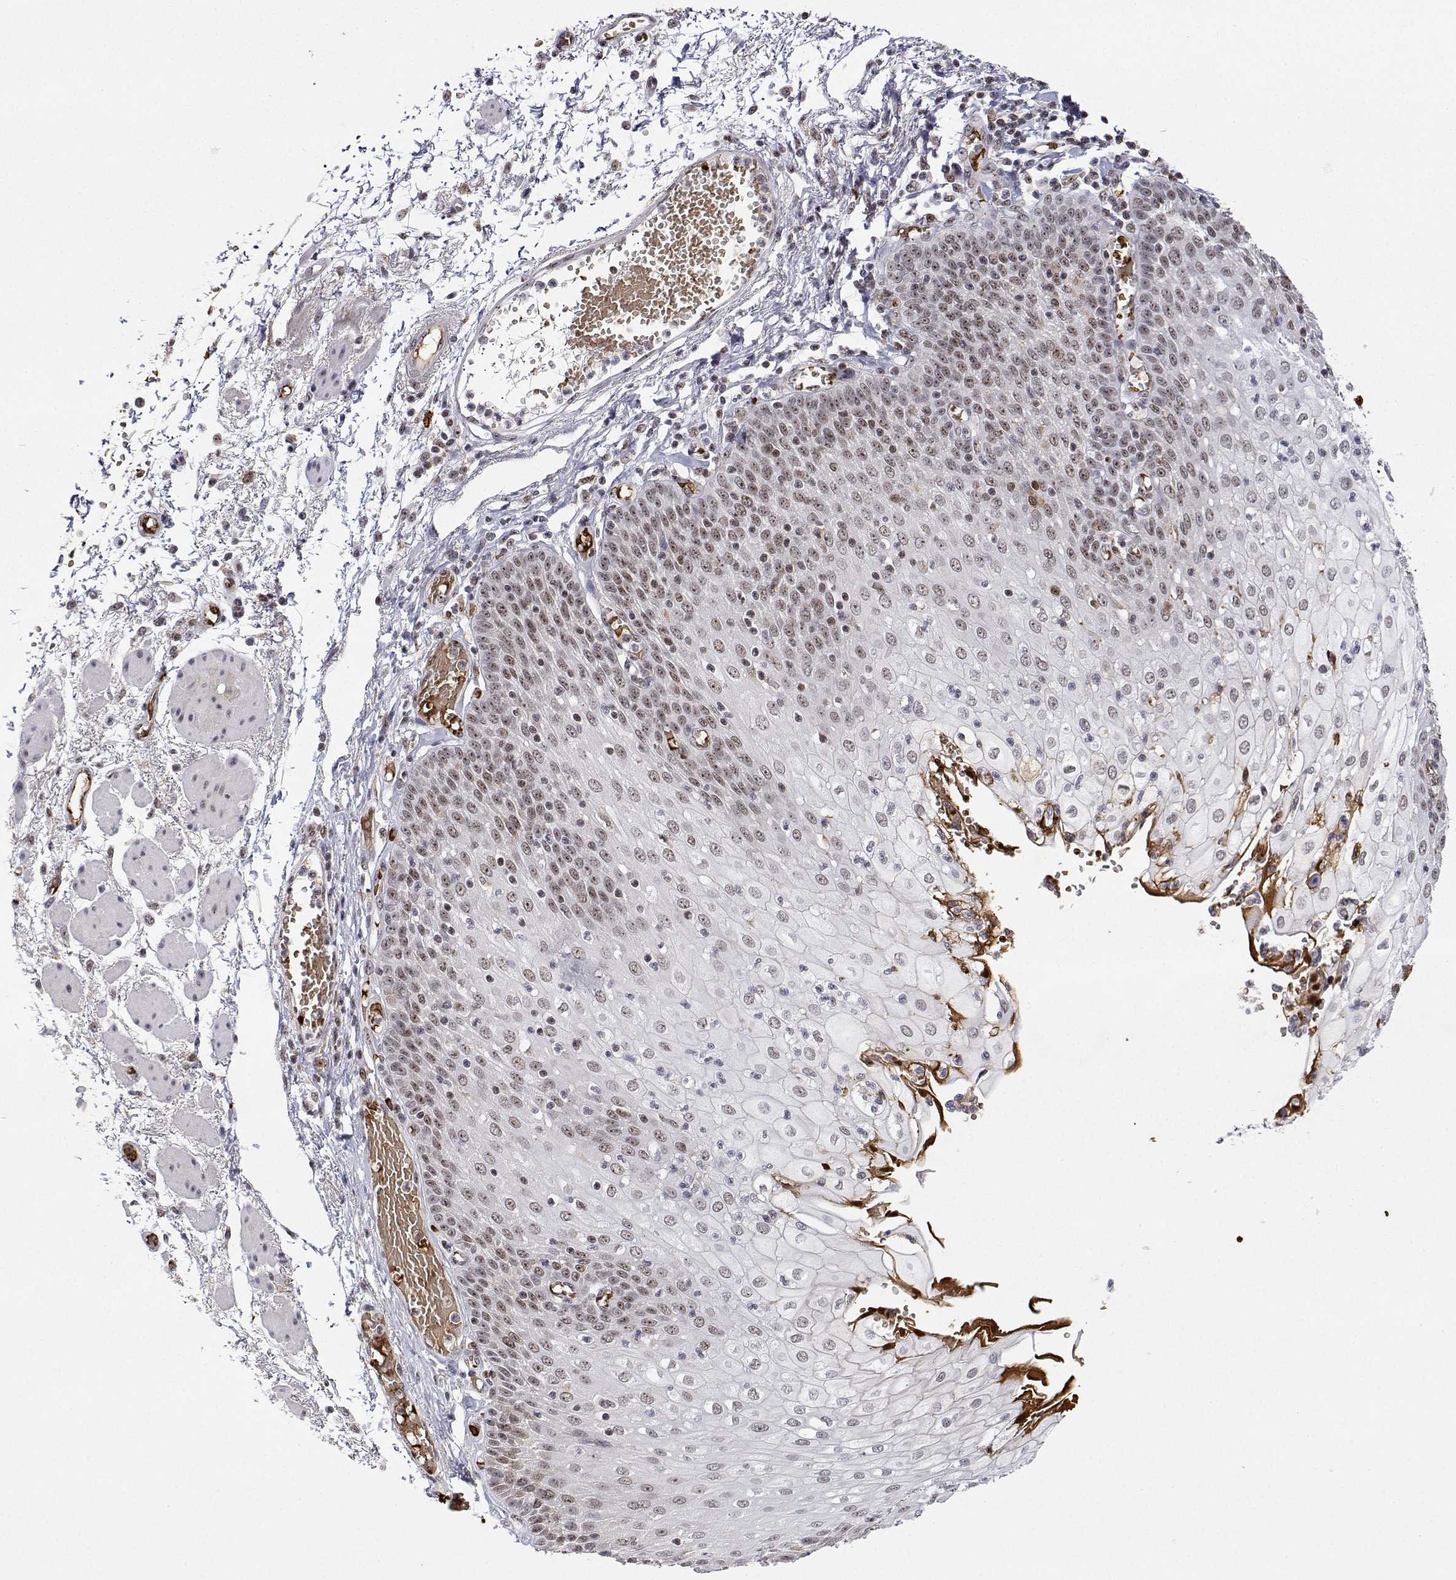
{"staining": {"intensity": "moderate", "quantity": ">75%", "location": "nuclear"}, "tissue": "esophagus", "cell_type": "Squamous epithelial cells", "image_type": "normal", "snomed": [{"axis": "morphology", "description": "Normal tissue, NOS"}, {"axis": "morphology", "description": "Adenocarcinoma, NOS"}, {"axis": "topography", "description": "Esophagus"}], "caption": "Human esophagus stained with a protein marker displays moderate staining in squamous epithelial cells.", "gene": "ADAR", "patient": {"sex": "male", "age": 81}}